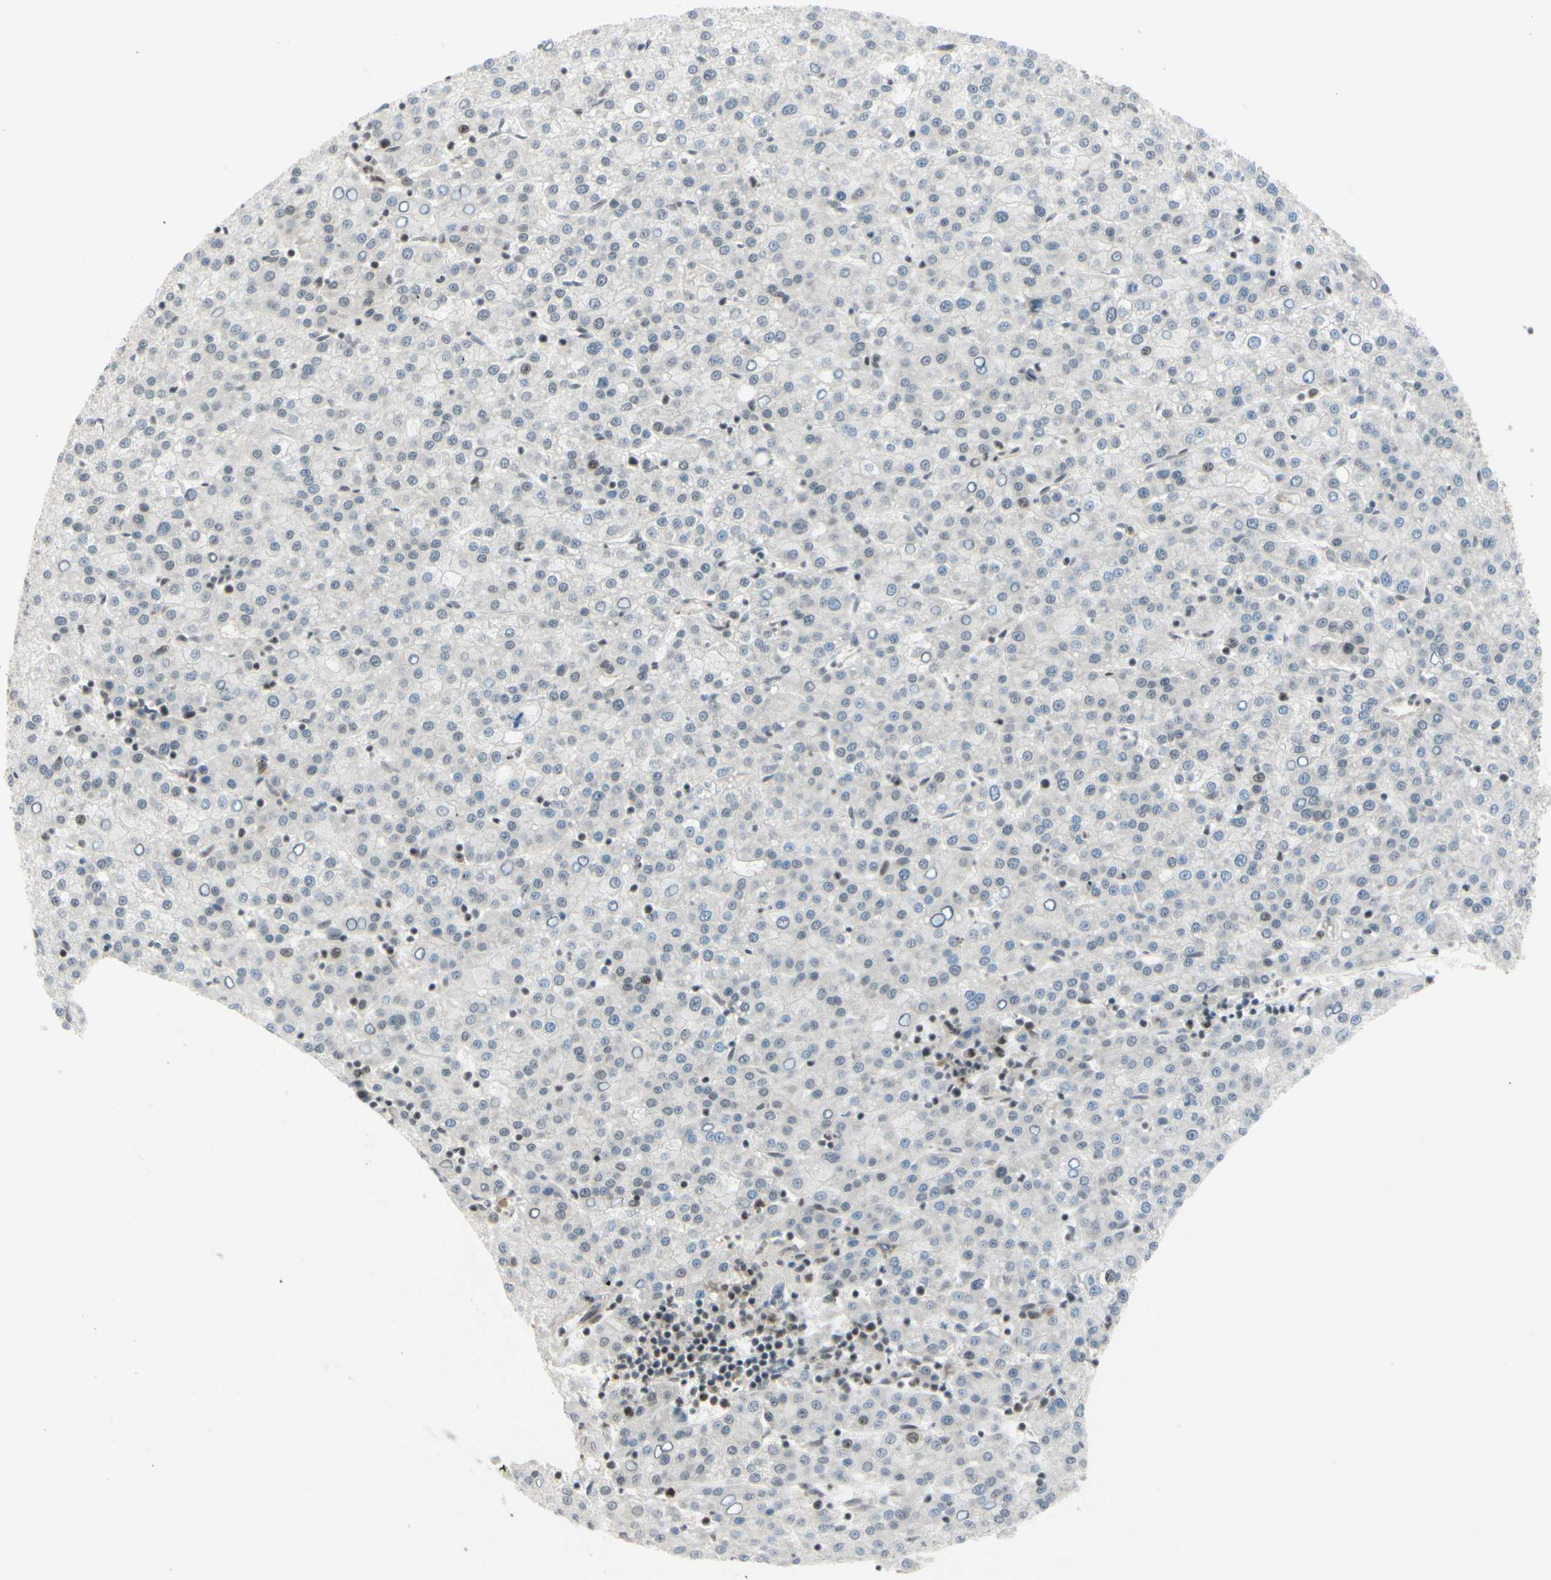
{"staining": {"intensity": "weak", "quantity": ">75%", "location": "cytoplasmic/membranous"}, "tissue": "liver cancer", "cell_type": "Tumor cells", "image_type": "cancer", "snomed": [{"axis": "morphology", "description": "Carcinoma, Hepatocellular, NOS"}, {"axis": "topography", "description": "Liver"}], "caption": "Tumor cells exhibit low levels of weak cytoplasmic/membranous positivity in approximately >75% of cells in hepatocellular carcinoma (liver).", "gene": "BRMS1", "patient": {"sex": "female", "age": 58}}